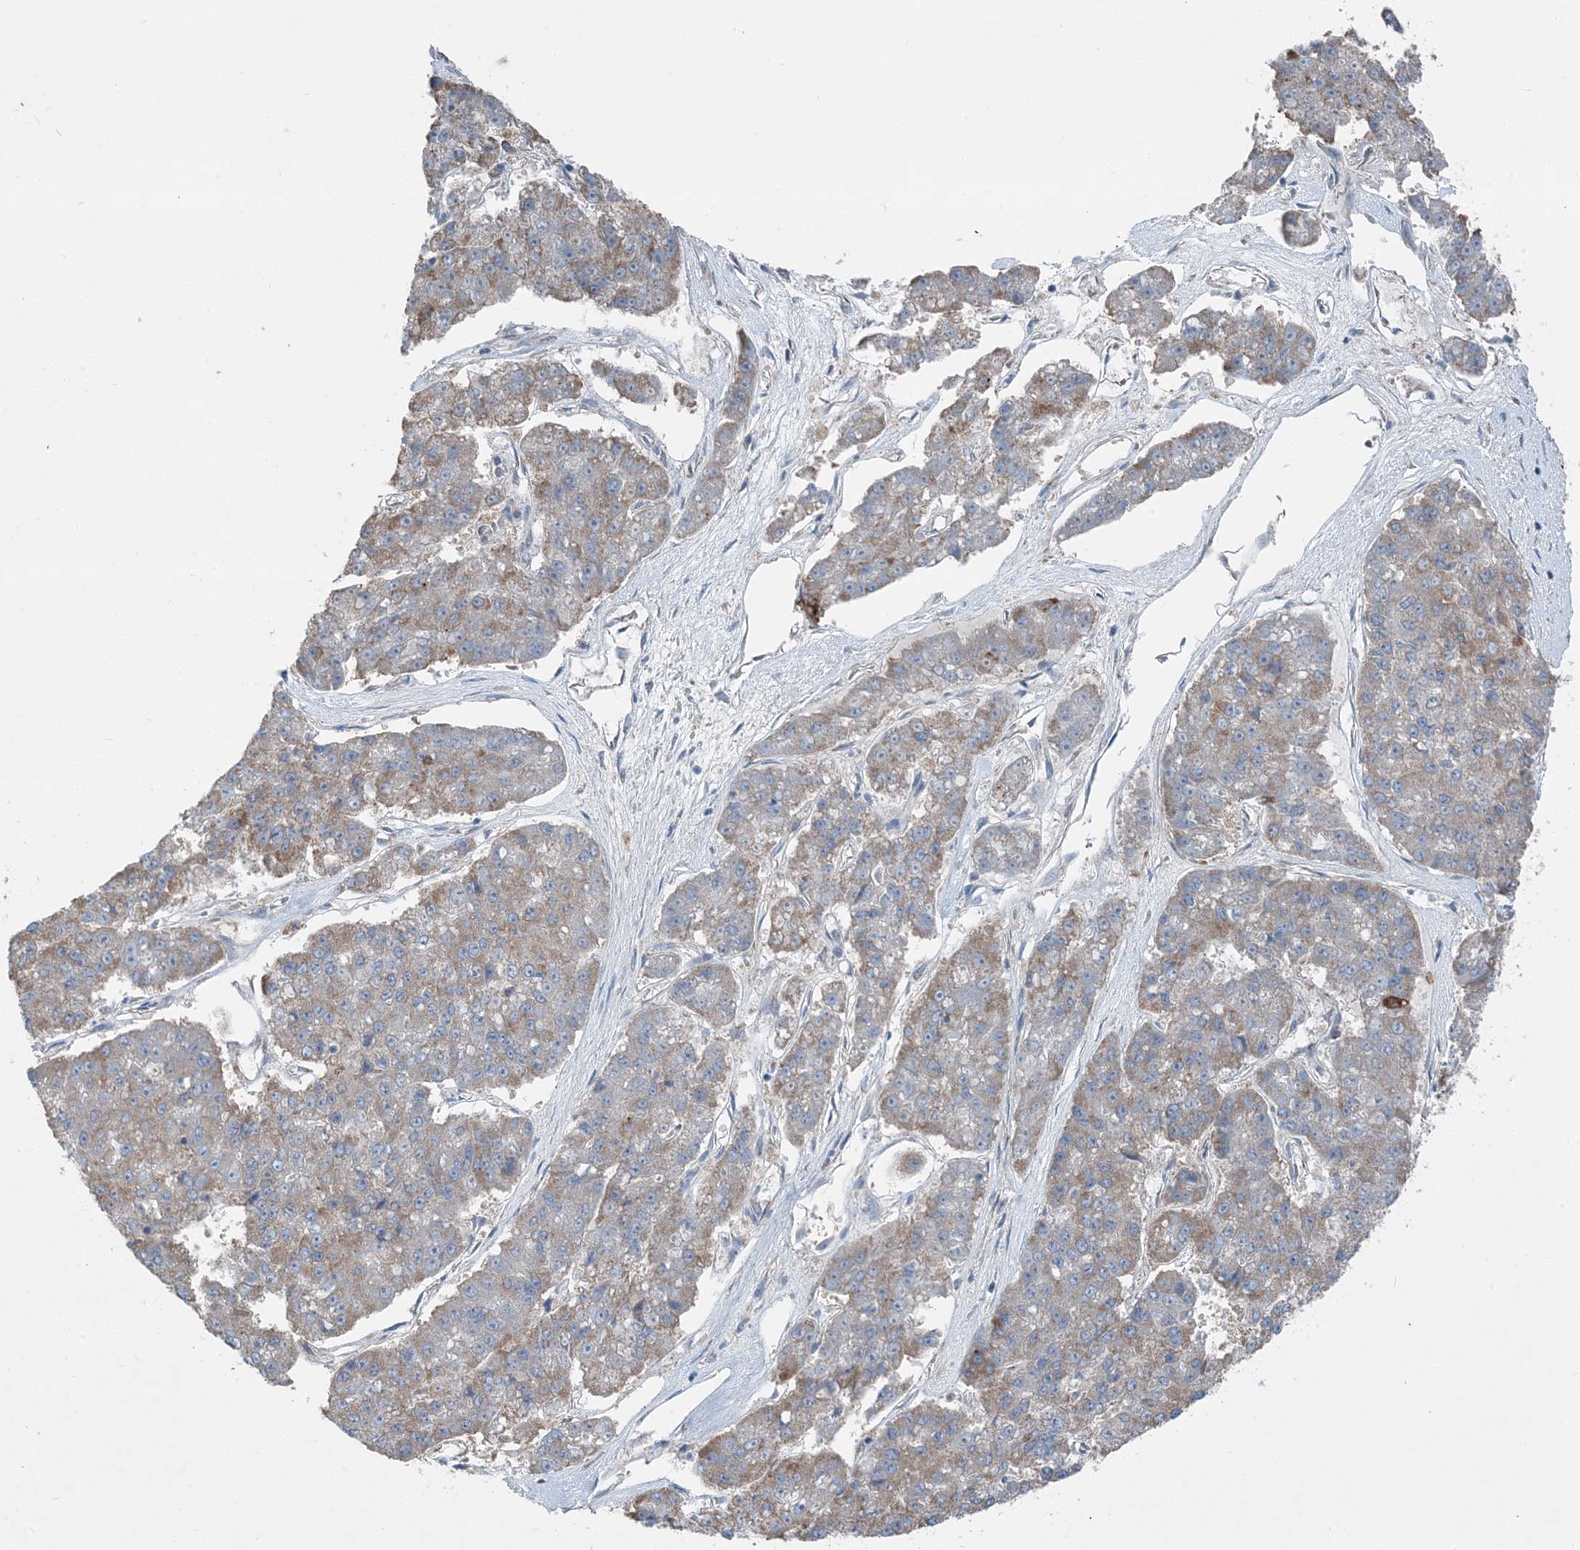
{"staining": {"intensity": "weak", "quantity": ">75%", "location": "cytoplasmic/membranous"}, "tissue": "pancreatic cancer", "cell_type": "Tumor cells", "image_type": "cancer", "snomed": [{"axis": "morphology", "description": "Adenocarcinoma, NOS"}, {"axis": "topography", "description": "Pancreas"}], "caption": "A micrograph of human pancreatic adenocarcinoma stained for a protein reveals weak cytoplasmic/membranous brown staining in tumor cells.", "gene": "DHX30", "patient": {"sex": "male", "age": 50}}